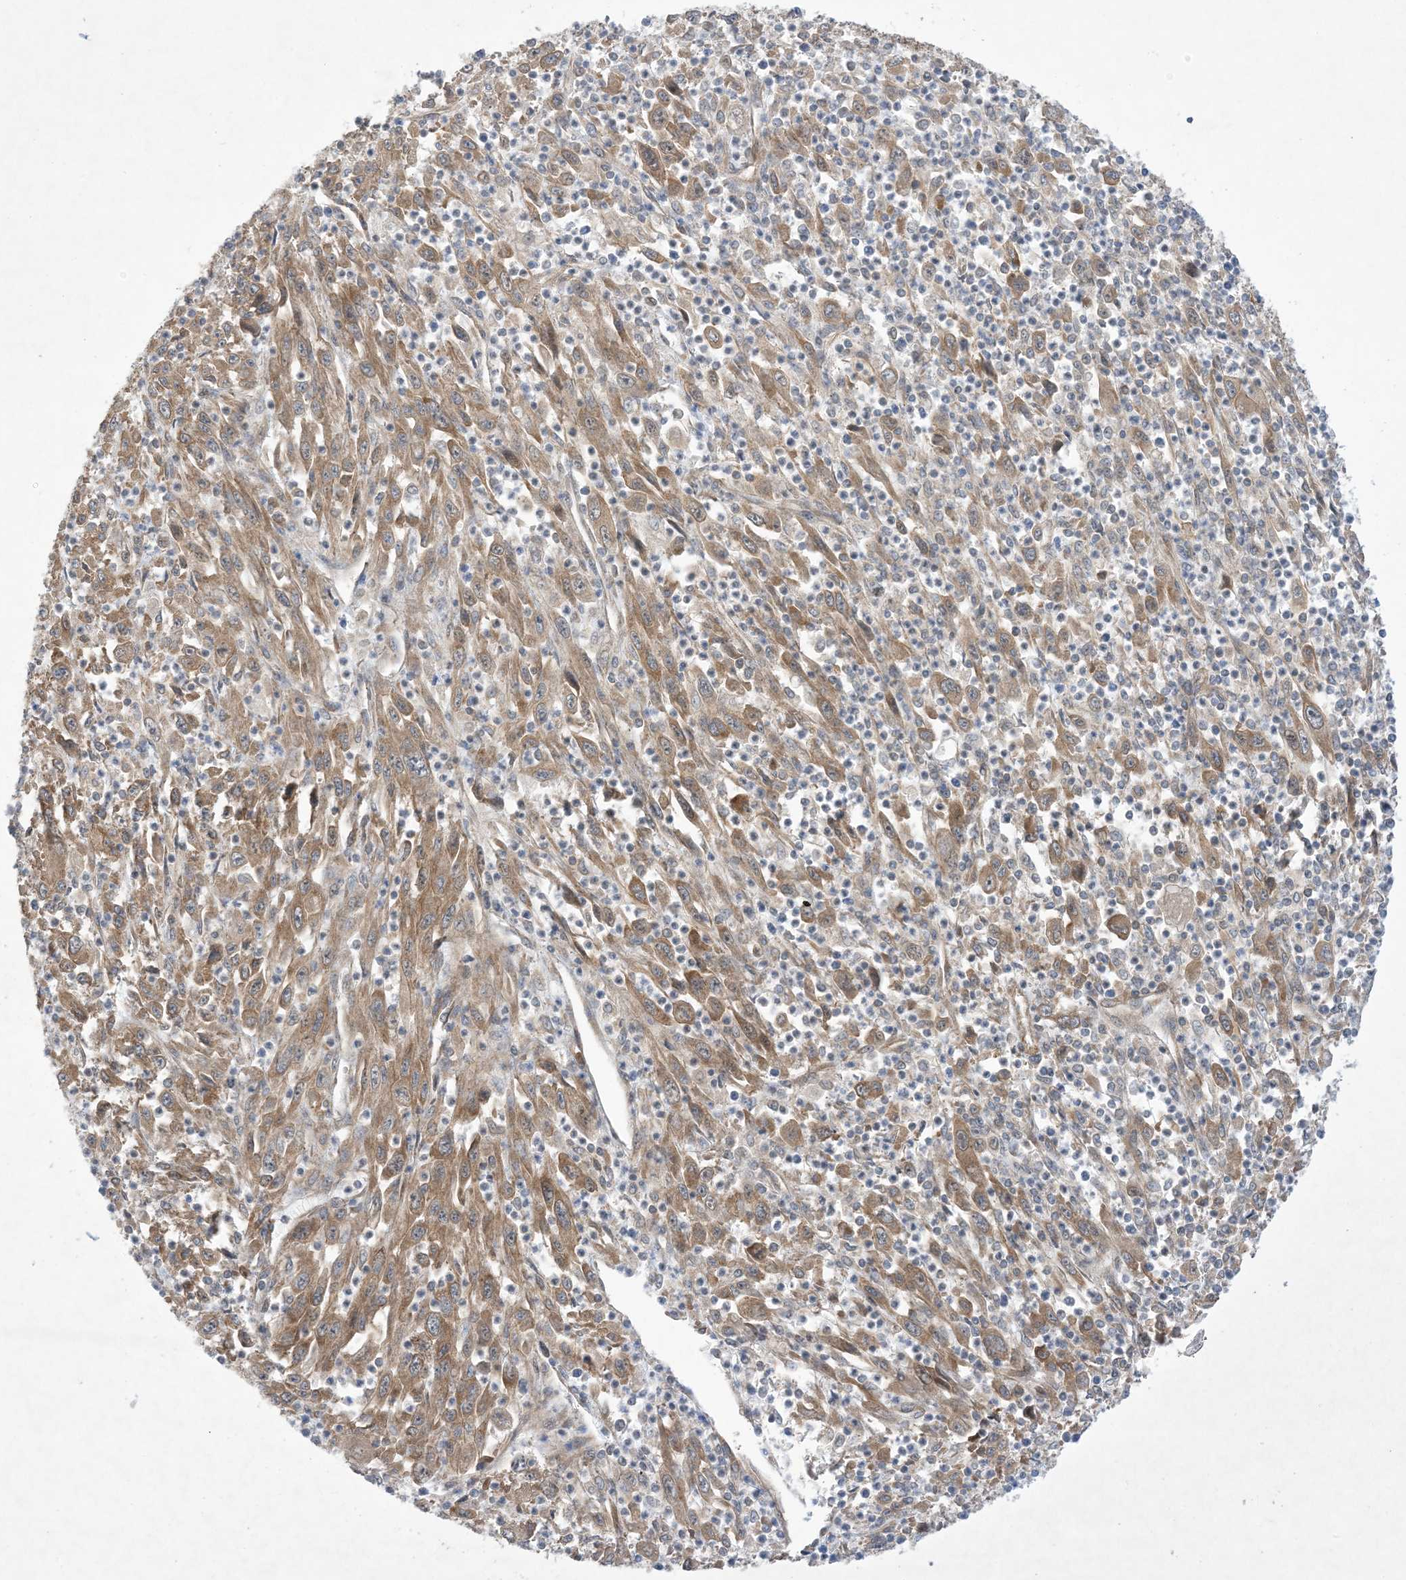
{"staining": {"intensity": "strong", "quantity": ">75%", "location": "cytoplasmic/membranous"}, "tissue": "melanoma", "cell_type": "Tumor cells", "image_type": "cancer", "snomed": [{"axis": "morphology", "description": "Malignant melanoma, Metastatic site"}, {"axis": "topography", "description": "Skin"}], "caption": "Immunohistochemical staining of melanoma displays high levels of strong cytoplasmic/membranous protein expression in approximately >75% of tumor cells.", "gene": "EHBP1", "patient": {"sex": "female", "age": 56}}